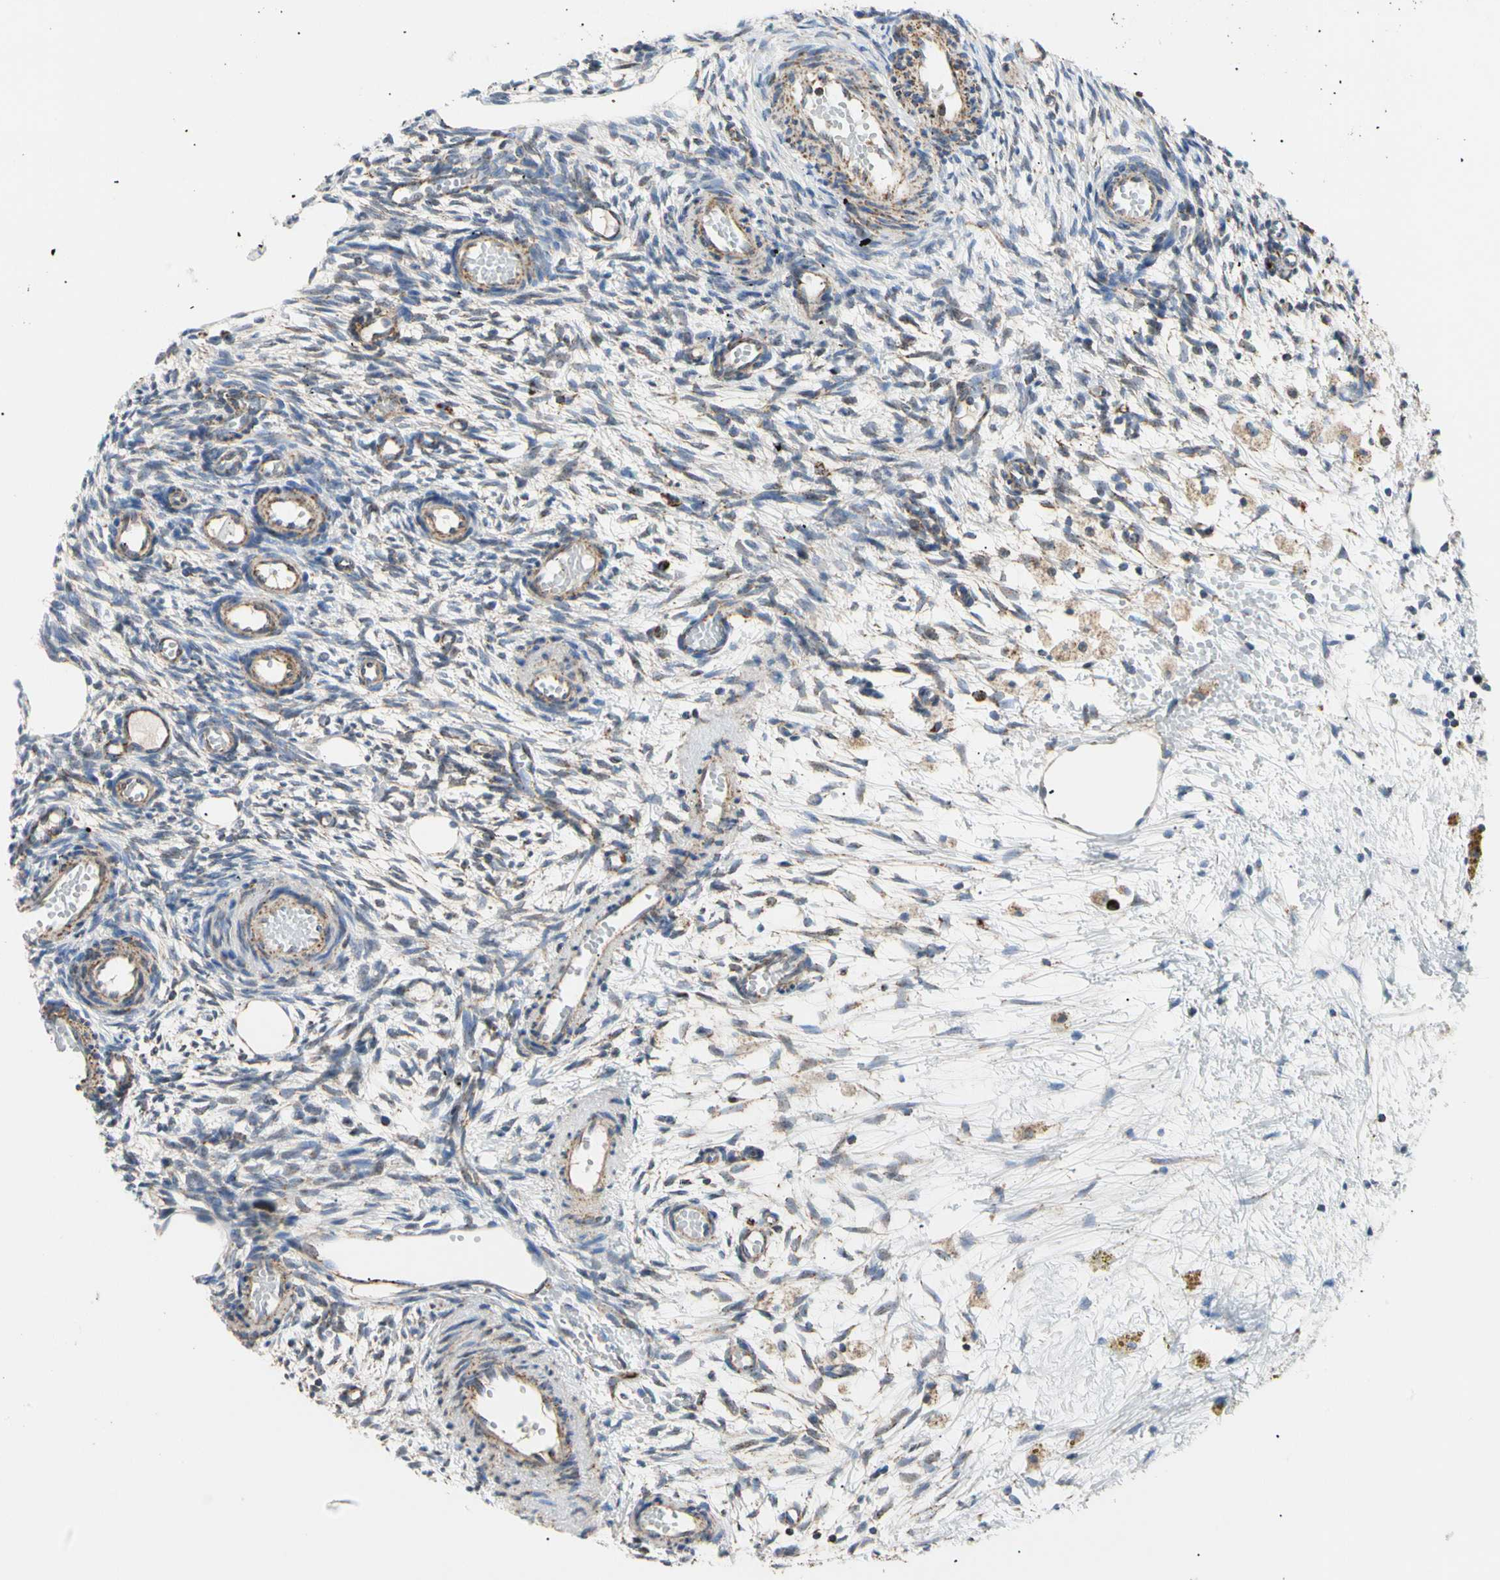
{"staining": {"intensity": "weak", "quantity": "25%-75%", "location": "cytoplasmic/membranous"}, "tissue": "ovary", "cell_type": "Ovarian stroma cells", "image_type": "normal", "snomed": [{"axis": "morphology", "description": "Normal tissue, NOS"}, {"axis": "topography", "description": "Ovary"}], "caption": "Ovarian stroma cells display weak cytoplasmic/membranous staining in about 25%-75% of cells in benign ovary.", "gene": "ACAT1", "patient": {"sex": "female", "age": 35}}